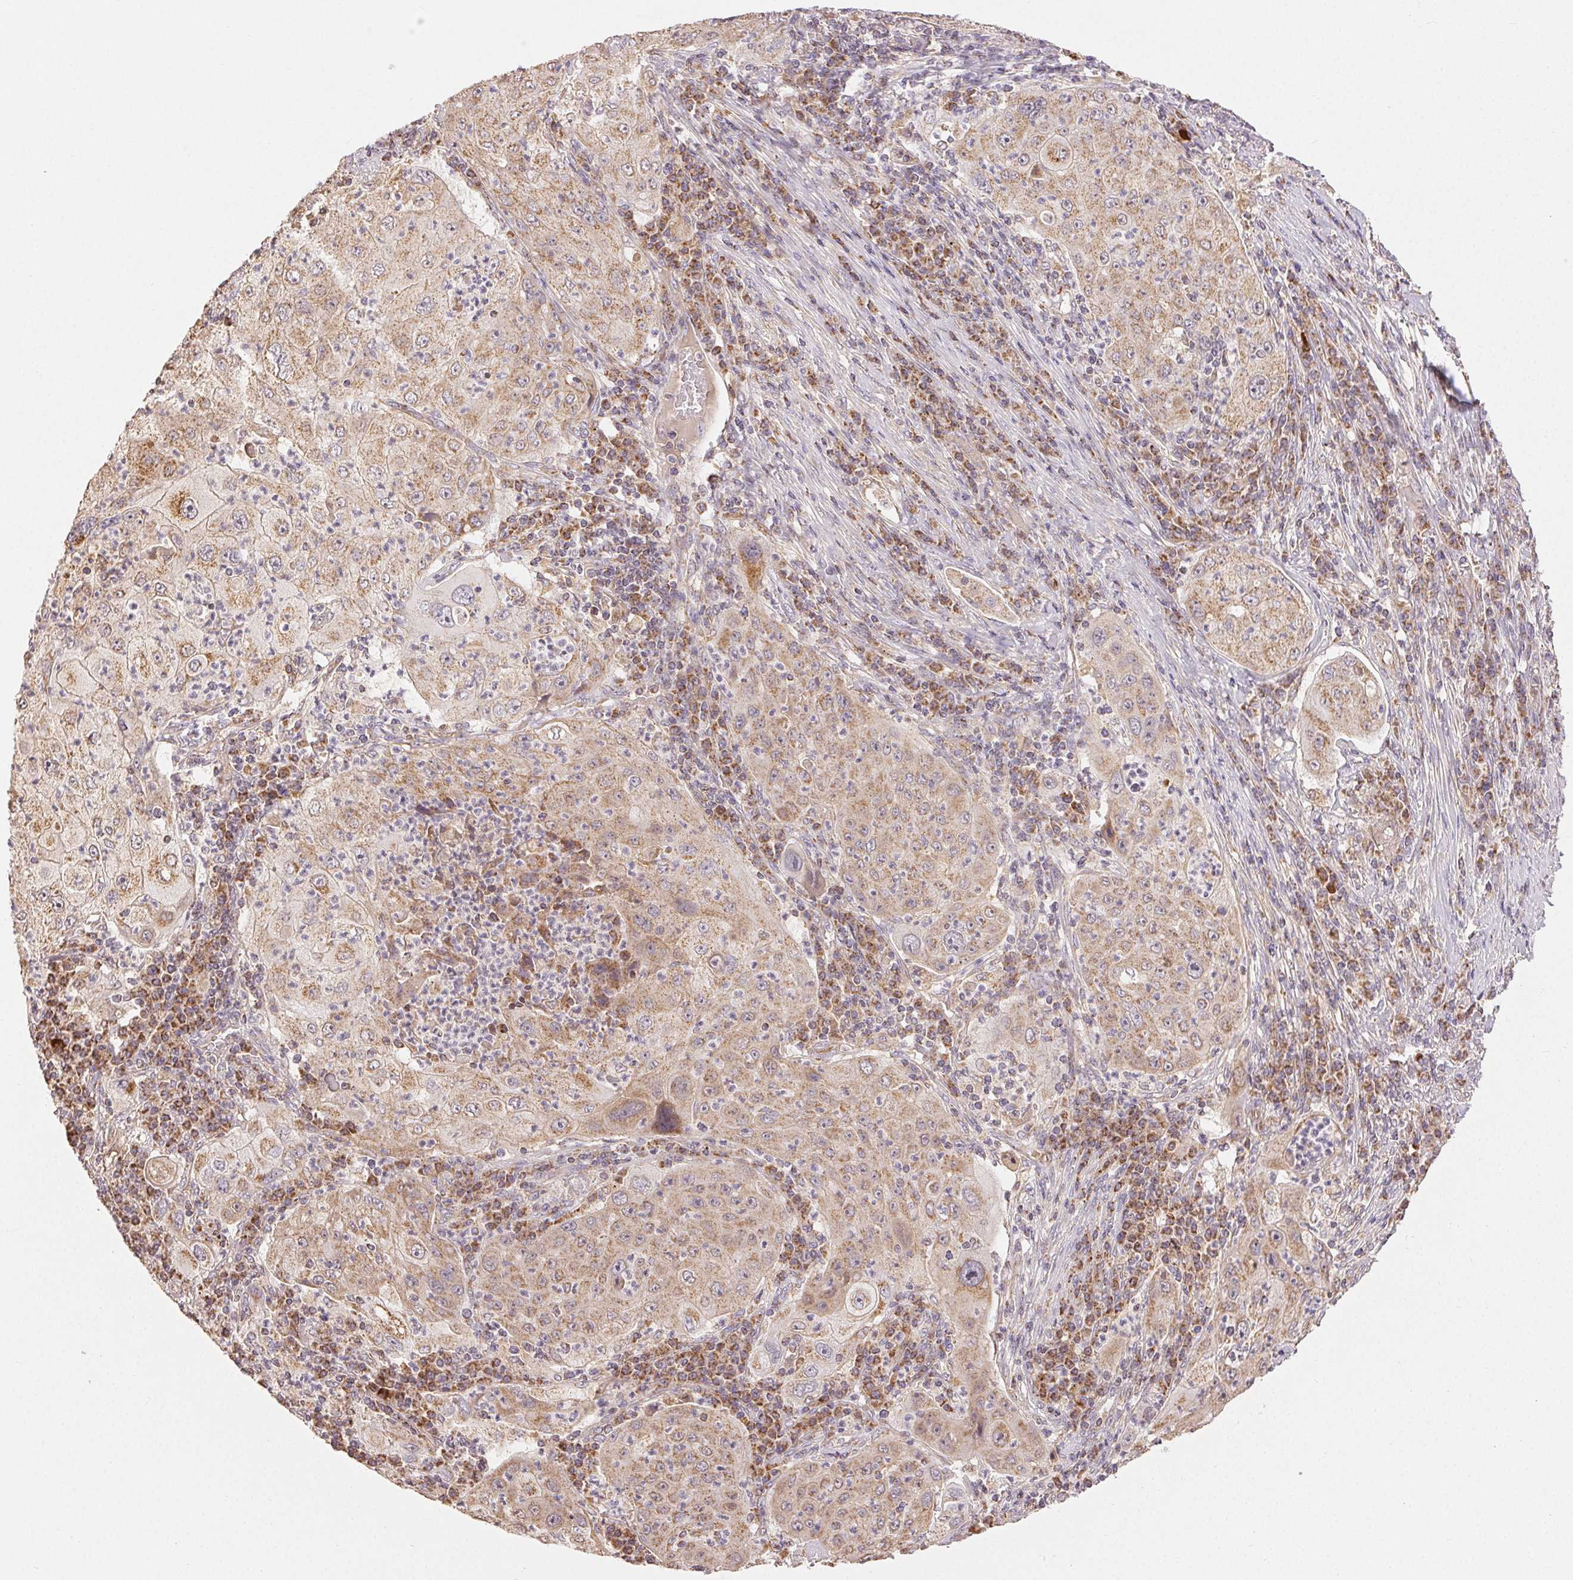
{"staining": {"intensity": "weak", "quantity": ">75%", "location": "cytoplasmic/membranous"}, "tissue": "lung cancer", "cell_type": "Tumor cells", "image_type": "cancer", "snomed": [{"axis": "morphology", "description": "Squamous cell carcinoma, NOS"}, {"axis": "topography", "description": "Lung"}], "caption": "A brown stain labels weak cytoplasmic/membranous staining of a protein in human lung cancer (squamous cell carcinoma) tumor cells.", "gene": "CLASP1", "patient": {"sex": "female", "age": 59}}